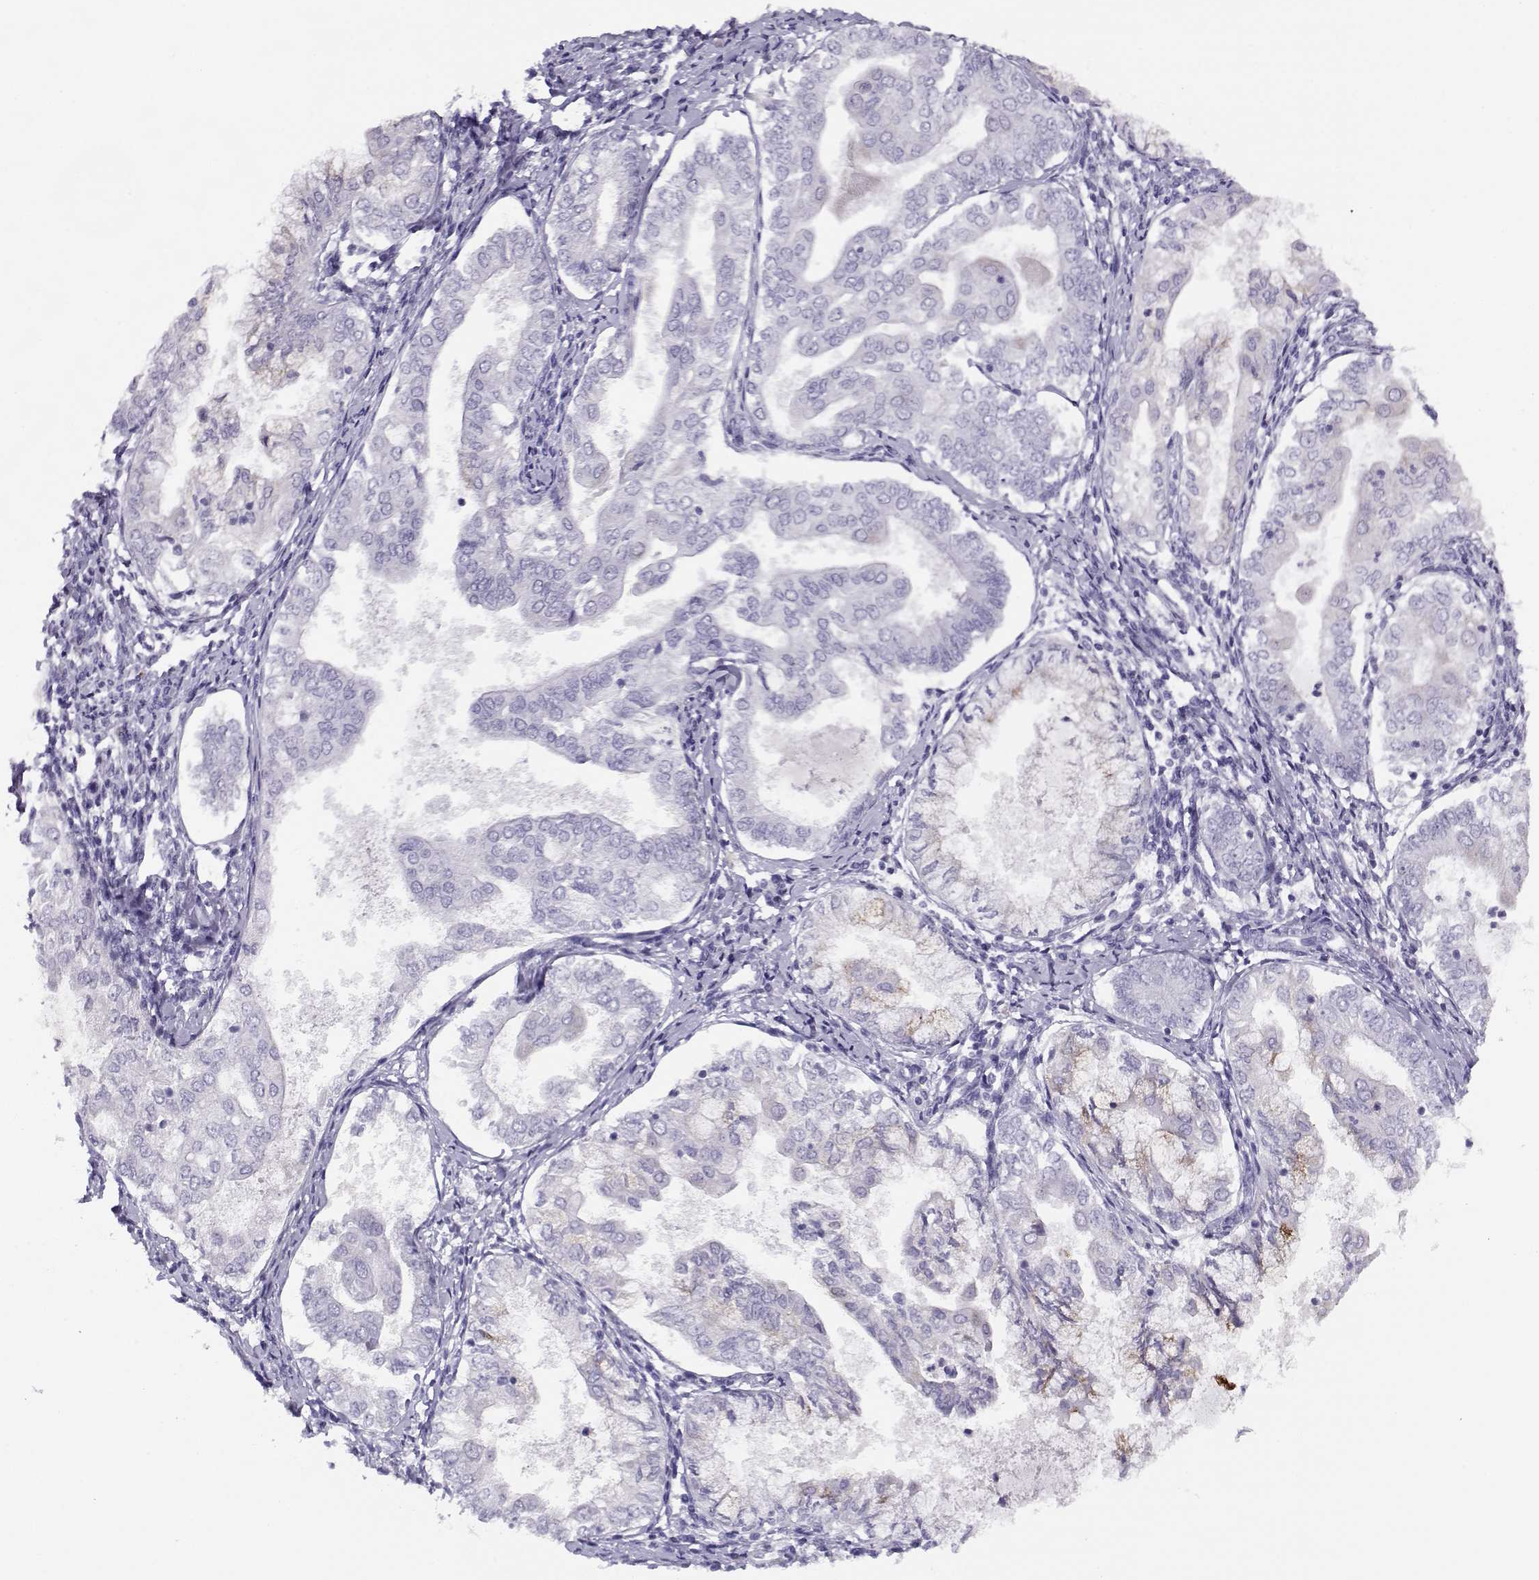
{"staining": {"intensity": "negative", "quantity": "none", "location": "none"}, "tissue": "endometrial cancer", "cell_type": "Tumor cells", "image_type": "cancer", "snomed": [{"axis": "morphology", "description": "Adenocarcinoma, NOS"}, {"axis": "topography", "description": "Endometrium"}], "caption": "Tumor cells are negative for protein expression in human endometrial adenocarcinoma.", "gene": "CFAP77", "patient": {"sex": "female", "age": 68}}